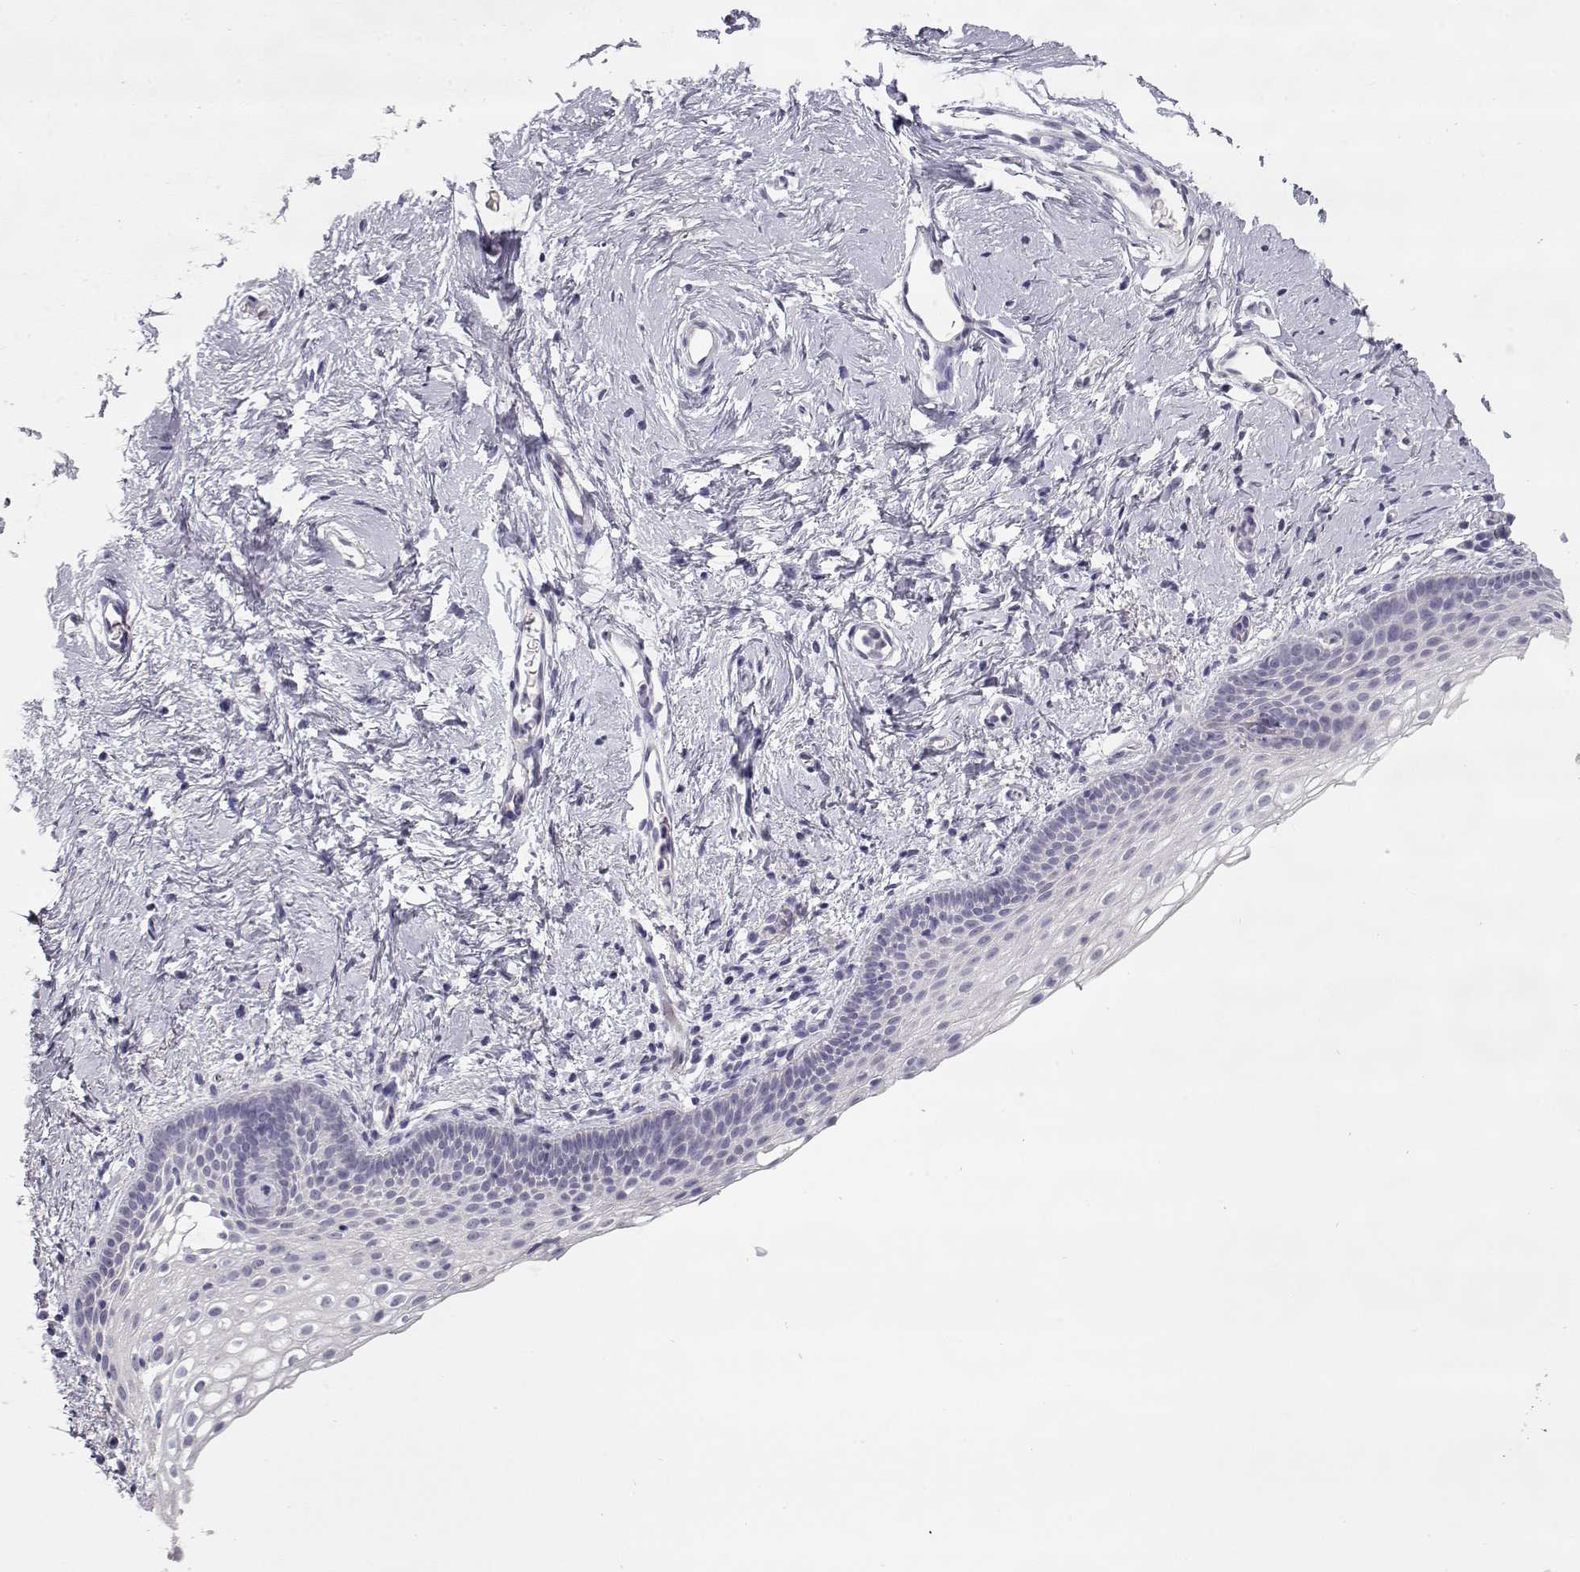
{"staining": {"intensity": "negative", "quantity": "none", "location": "none"}, "tissue": "vagina", "cell_type": "Squamous epithelial cells", "image_type": "normal", "snomed": [{"axis": "morphology", "description": "Normal tissue, NOS"}, {"axis": "topography", "description": "Vagina"}], "caption": "IHC of normal human vagina exhibits no positivity in squamous epithelial cells.", "gene": "SLC18A1", "patient": {"sex": "female", "age": 61}}